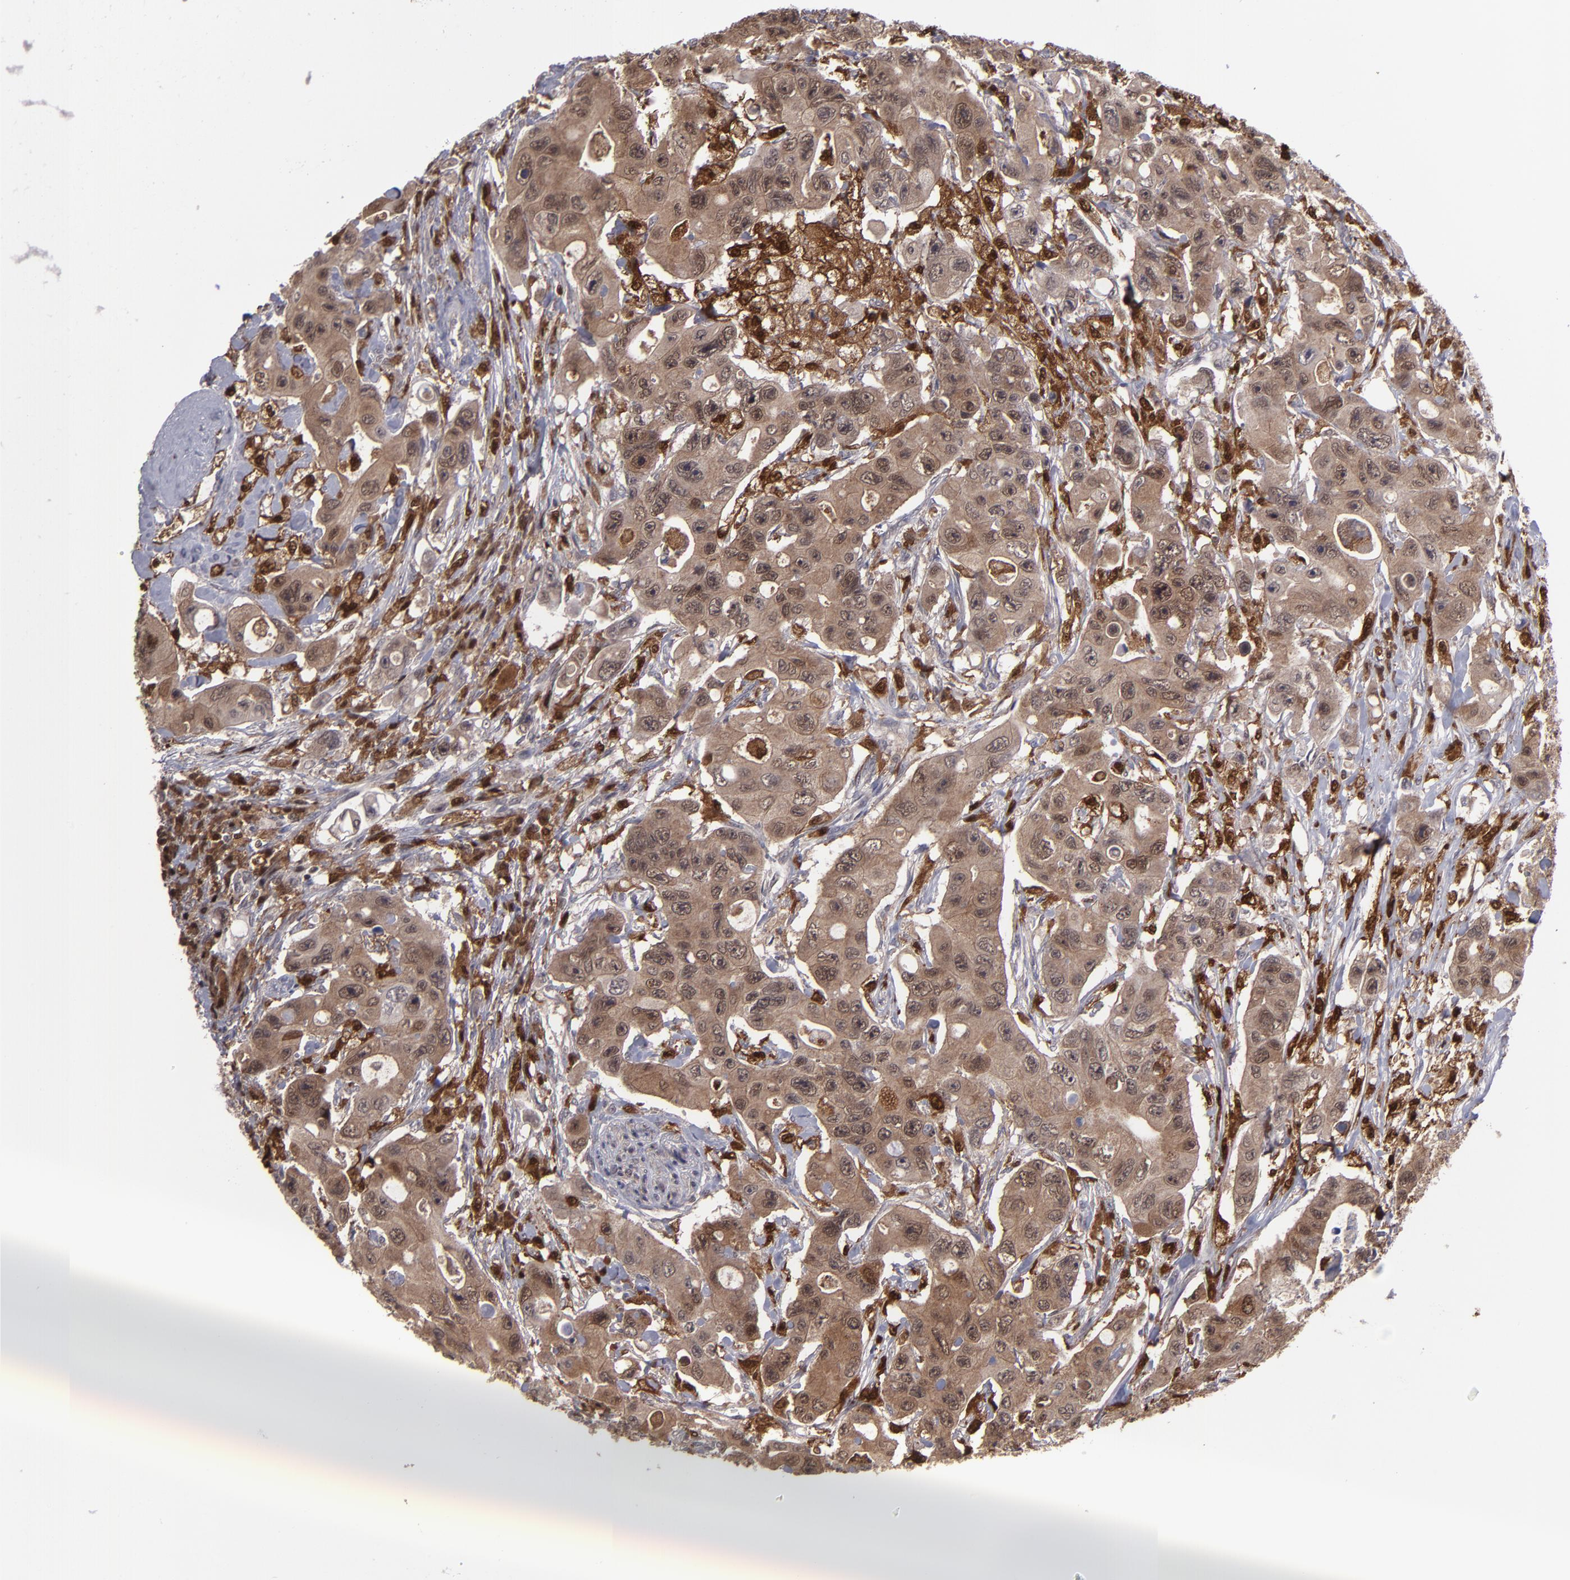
{"staining": {"intensity": "moderate", "quantity": ">75%", "location": "cytoplasmic/membranous,nuclear"}, "tissue": "colorectal cancer", "cell_type": "Tumor cells", "image_type": "cancer", "snomed": [{"axis": "morphology", "description": "Adenocarcinoma, NOS"}, {"axis": "topography", "description": "Colon"}], "caption": "There is medium levels of moderate cytoplasmic/membranous and nuclear positivity in tumor cells of colorectal cancer (adenocarcinoma), as demonstrated by immunohistochemical staining (brown color).", "gene": "GRB2", "patient": {"sex": "female", "age": 46}}